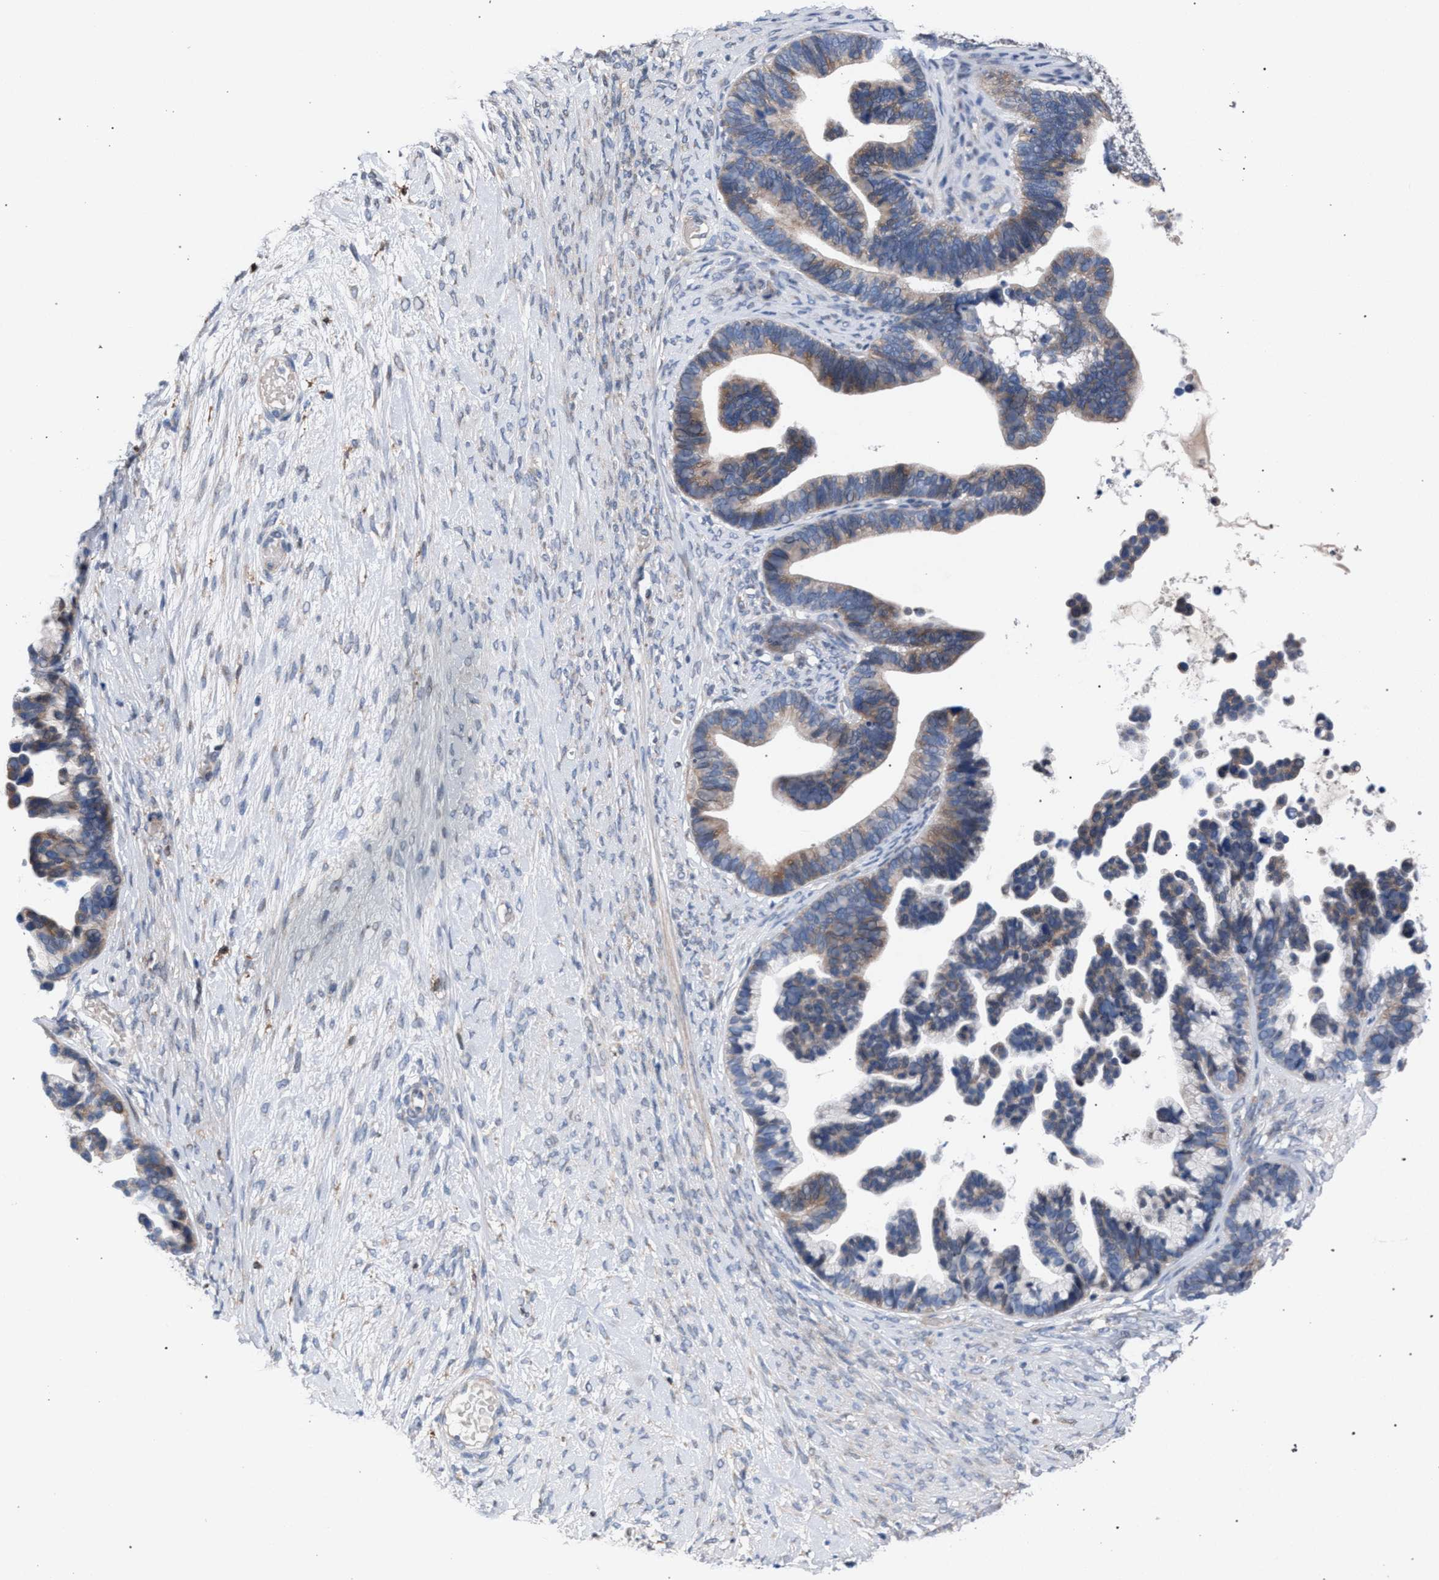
{"staining": {"intensity": "weak", "quantity": ">75%", "location": "cytoplasmic/membranous"}, "tissue": "ovarian cancer", "cell_type": "Tumor cells", "image_type": "cancer", "snomed": [{"axis": "morphology", "description": "Cystadenocarcinoma, serous, NOS"}, {"axis": "topography", "description": "Ovary"}], "caption": "Immunohistochemistry (IHC) staining of ovarian serous cystadenocarcinoma, which displays low levels of weak cytoplasmic/membranous staining in about >75% of tumor cells indicating weak cytoplasmic/membranous protein positivity. The staining was performed using DAB (3,3'-diaminobenzidine) (brown) for protein detection and nuclei were counterstained in hematoxylin (blue).", "gene": "RNF135", "patient": {"sex": "female", "age": 56}}